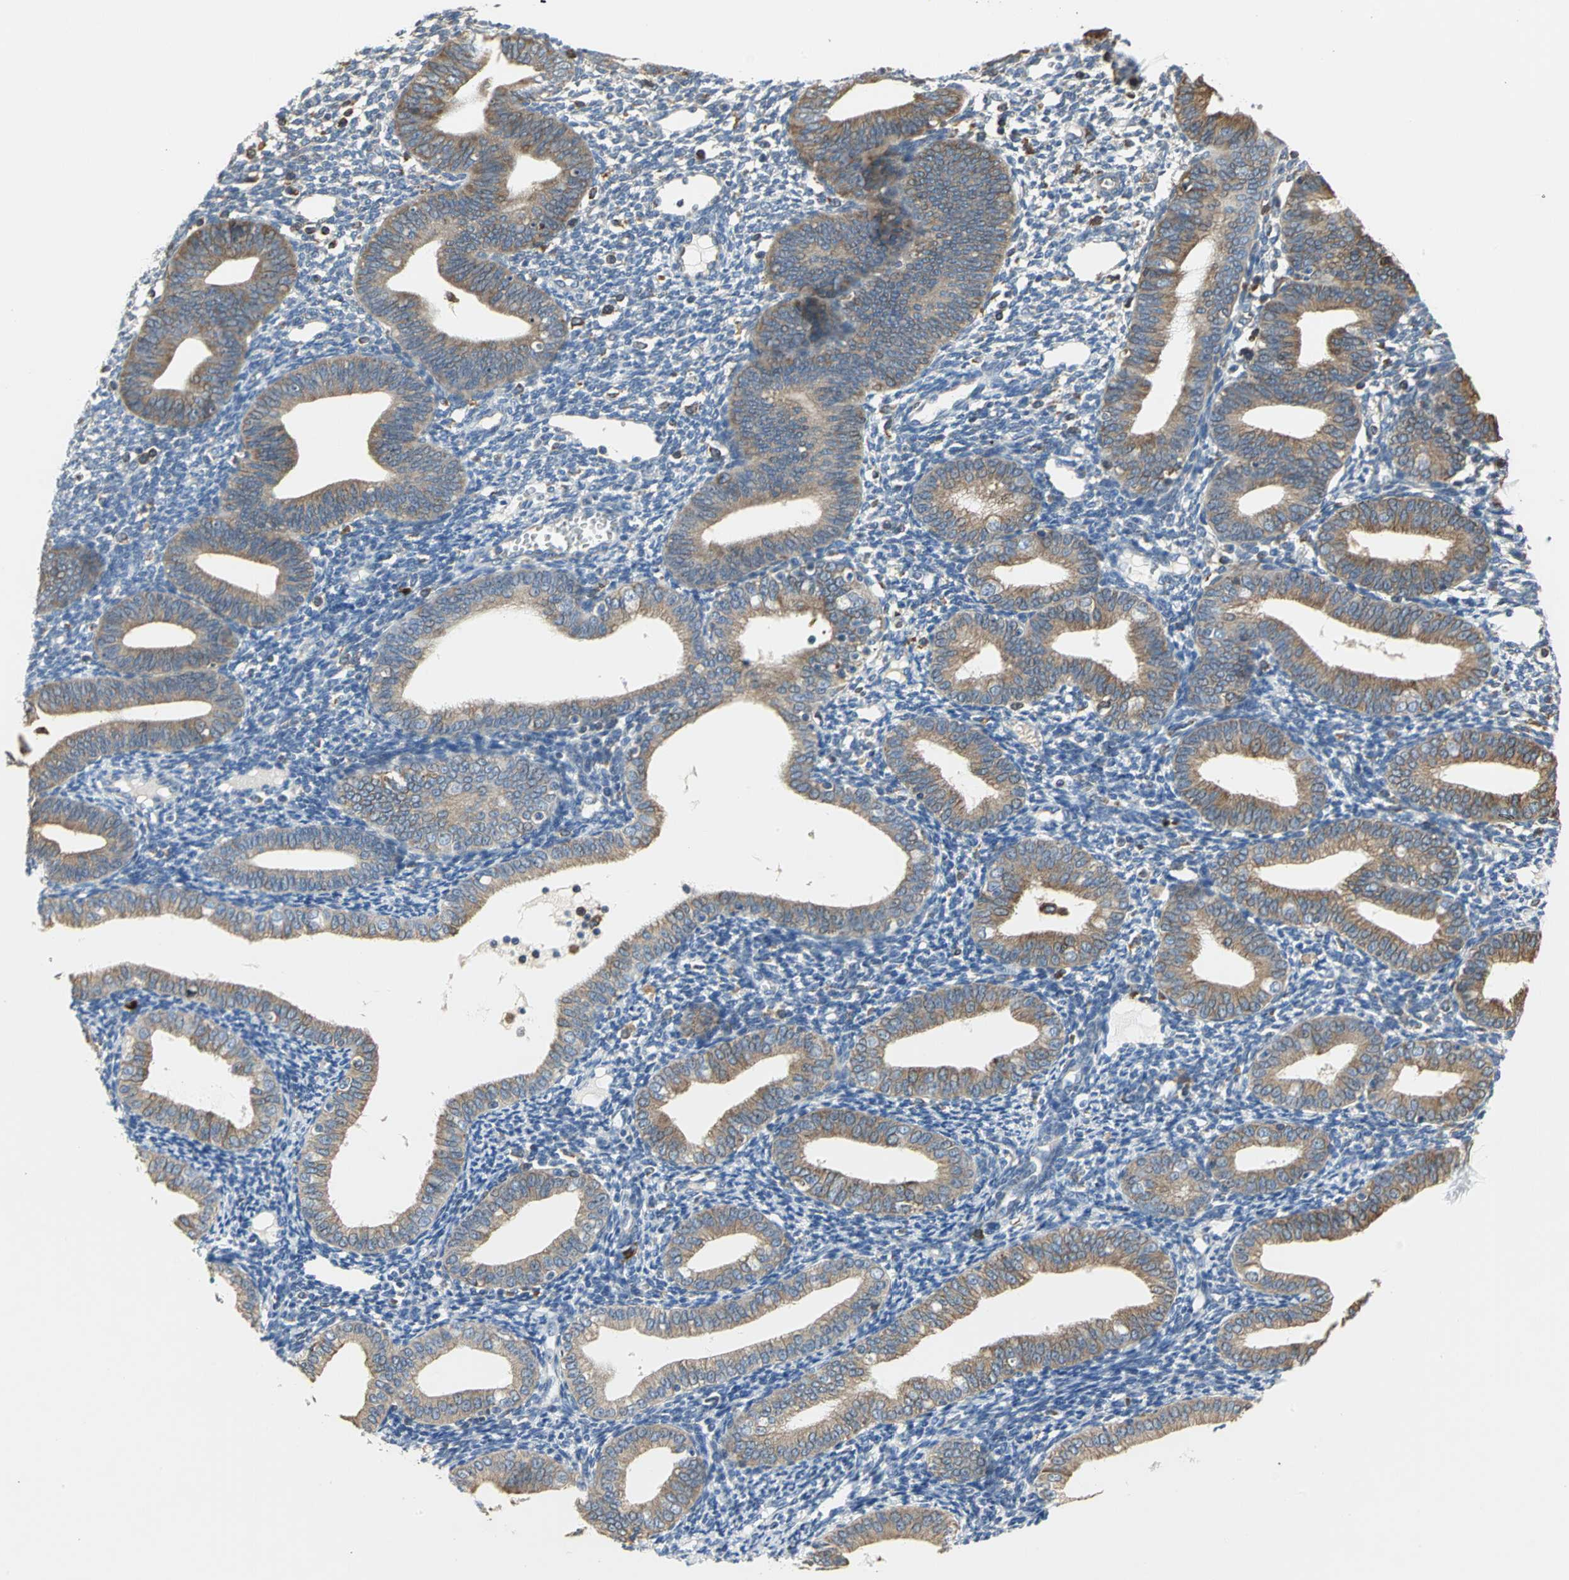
{"staining": {"intensity": "negative", "quantity": "none", "location": "none"}, "tissue": "endometrium", "cell_type": "Cells in endometrial stroma", "image_type": "normal", "snomed": [{"axis": "morphology", "description": "Normal tissue, NOS"}, {"axis": "topography", "description": "Endometrium"}], "caption": "Image shows no protein positivity in cells in endometrial stroma of normal endometrium.", "gene": "SDF2L1", "patient": {"sex": "female", "age": 61}}